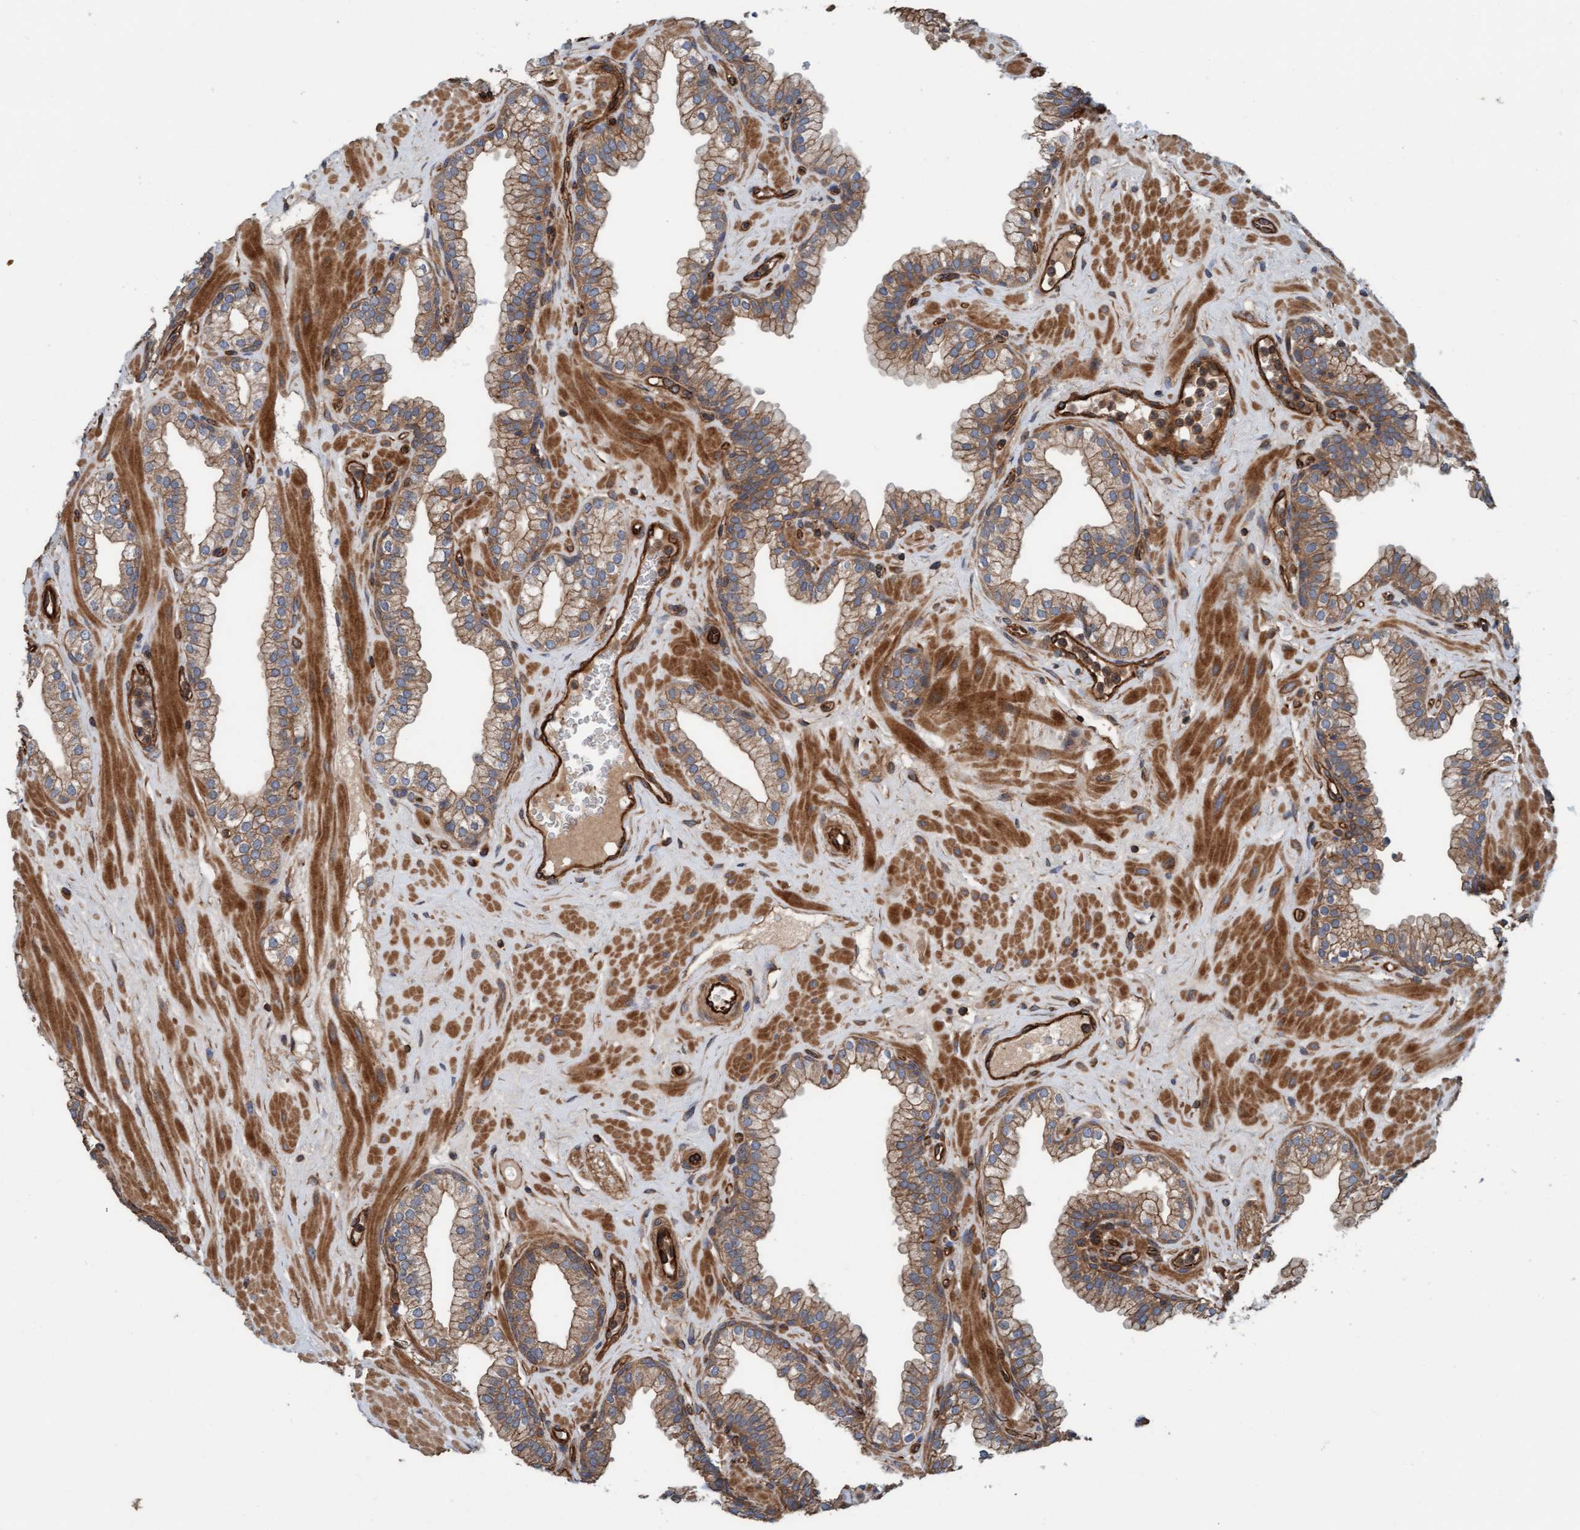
{"staining": {"intensity": "moderate", "quantity": "25%-75%", "location": "cytoplasmic/membranous"}, "tissue": "prostate", "cell_type": "Glandular cells", "image_type": "normal", "snomed": [{"axis": "morphology", "description": "Normal tissue, NOS"}, {"axis": "morphology", "description": "Urothelial carcinoma, Low grade"}, {"axis": "topography", "description": "Urinary bladder"}, {"axis": "topography", "description": "Prostate"}], "caption": "Brown immunohistochemical staining in unremarkable human prostate reveals moderate cytoplasmic/membranous positivity in approximately 25%-75% of glandular cells. (Brightfield microscopy of DAB IHC at high magnification).", "gene": "STXBP4", "patient": {"sex": "male", "age": 60}}